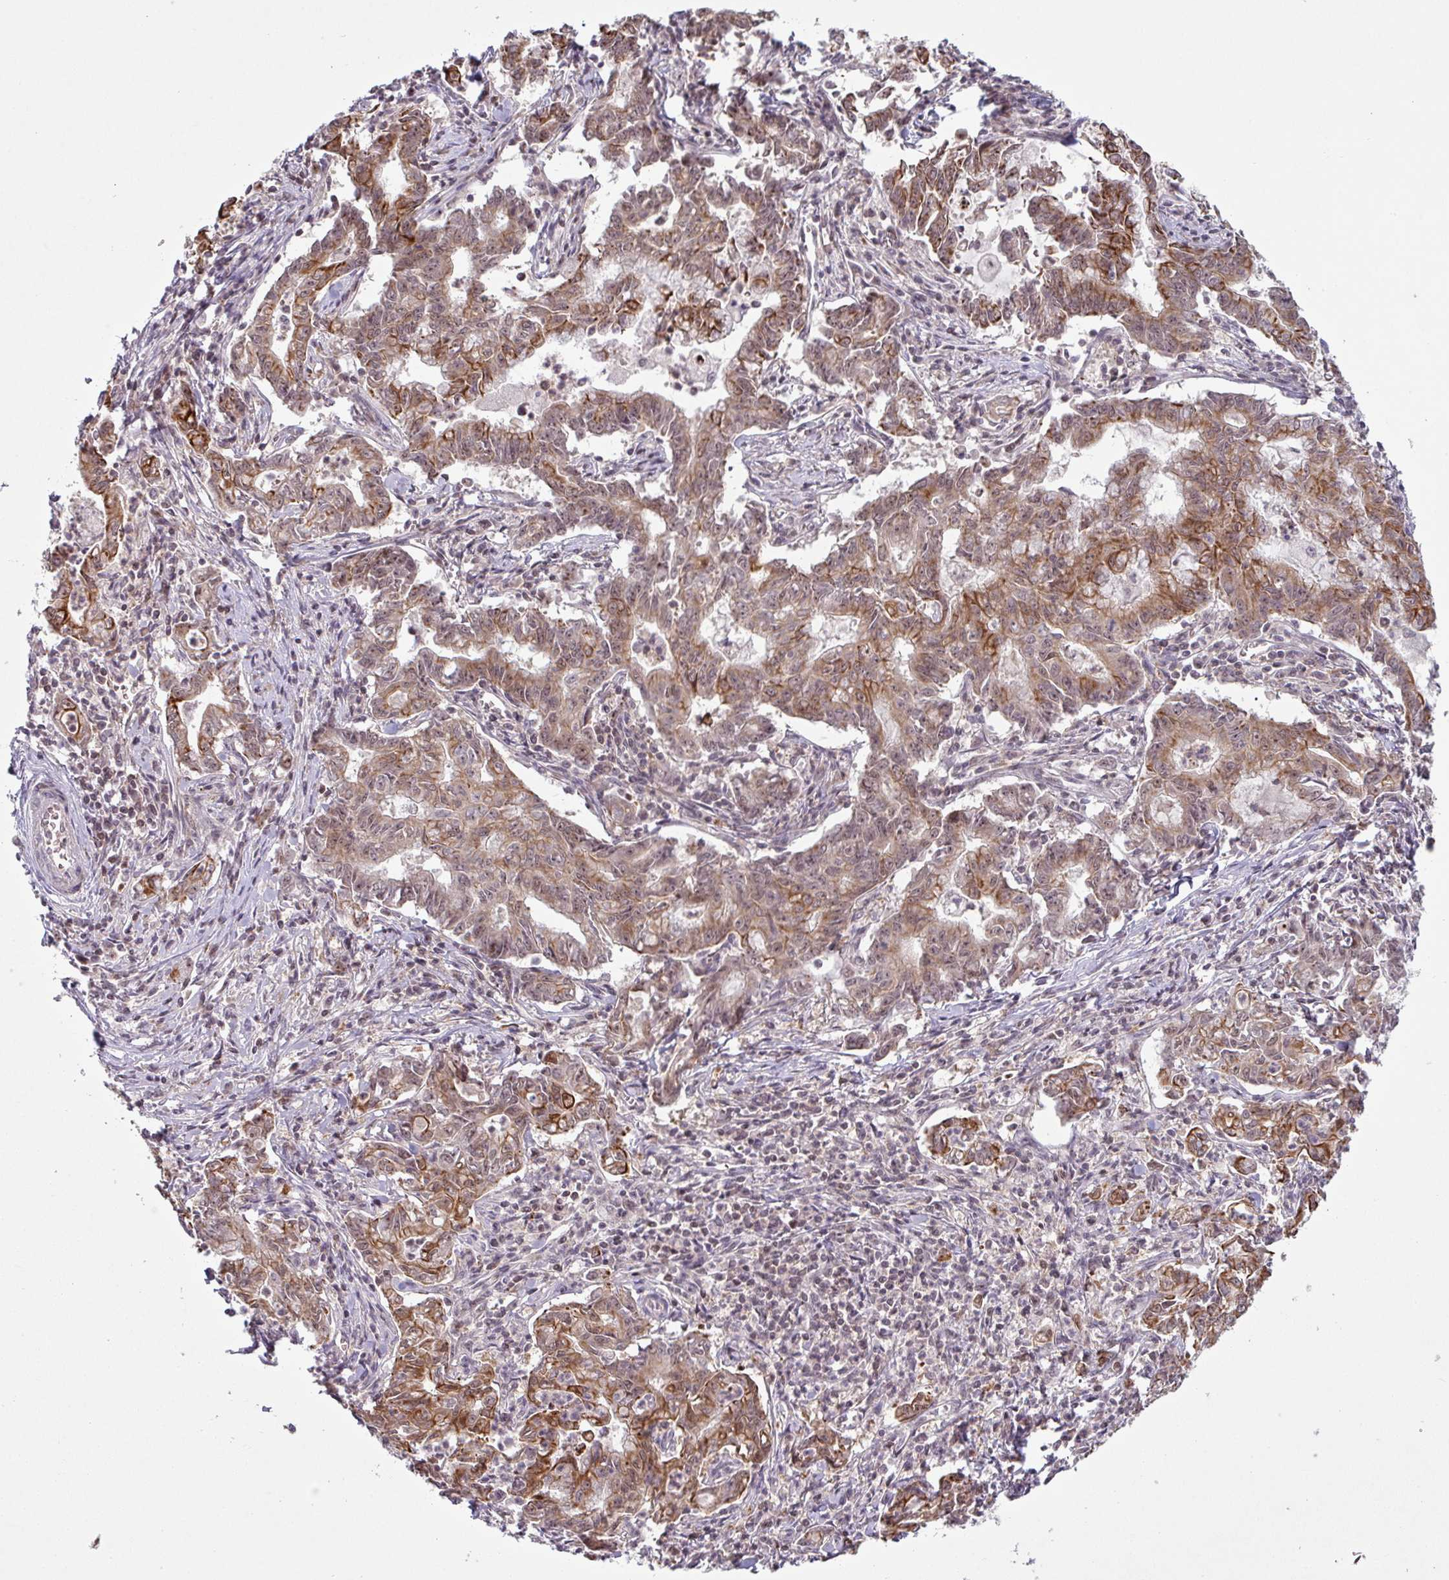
{"staining": {"intensity": "moderate", "quantity": ">75%", "location": "cytoplasmic/membranous"}, "tissue": "stomach cancer", "cell_type": "Tumor cells", "image_type": "cancer", "snomed": [{"axis": "morphology", "description": "Adenocarcinoma, NOS"}, {"axis": "topography", "description": "Stomach, upper"}], "caption": "A medium amount of moderate cytoplasmic/membranous staining is seen in approximately >75% of tumor cells in stomach cancer (adenocarcinoma) tissue.", "gene": "NLRP13", "patient": {"sex": "female", "age": 79}}